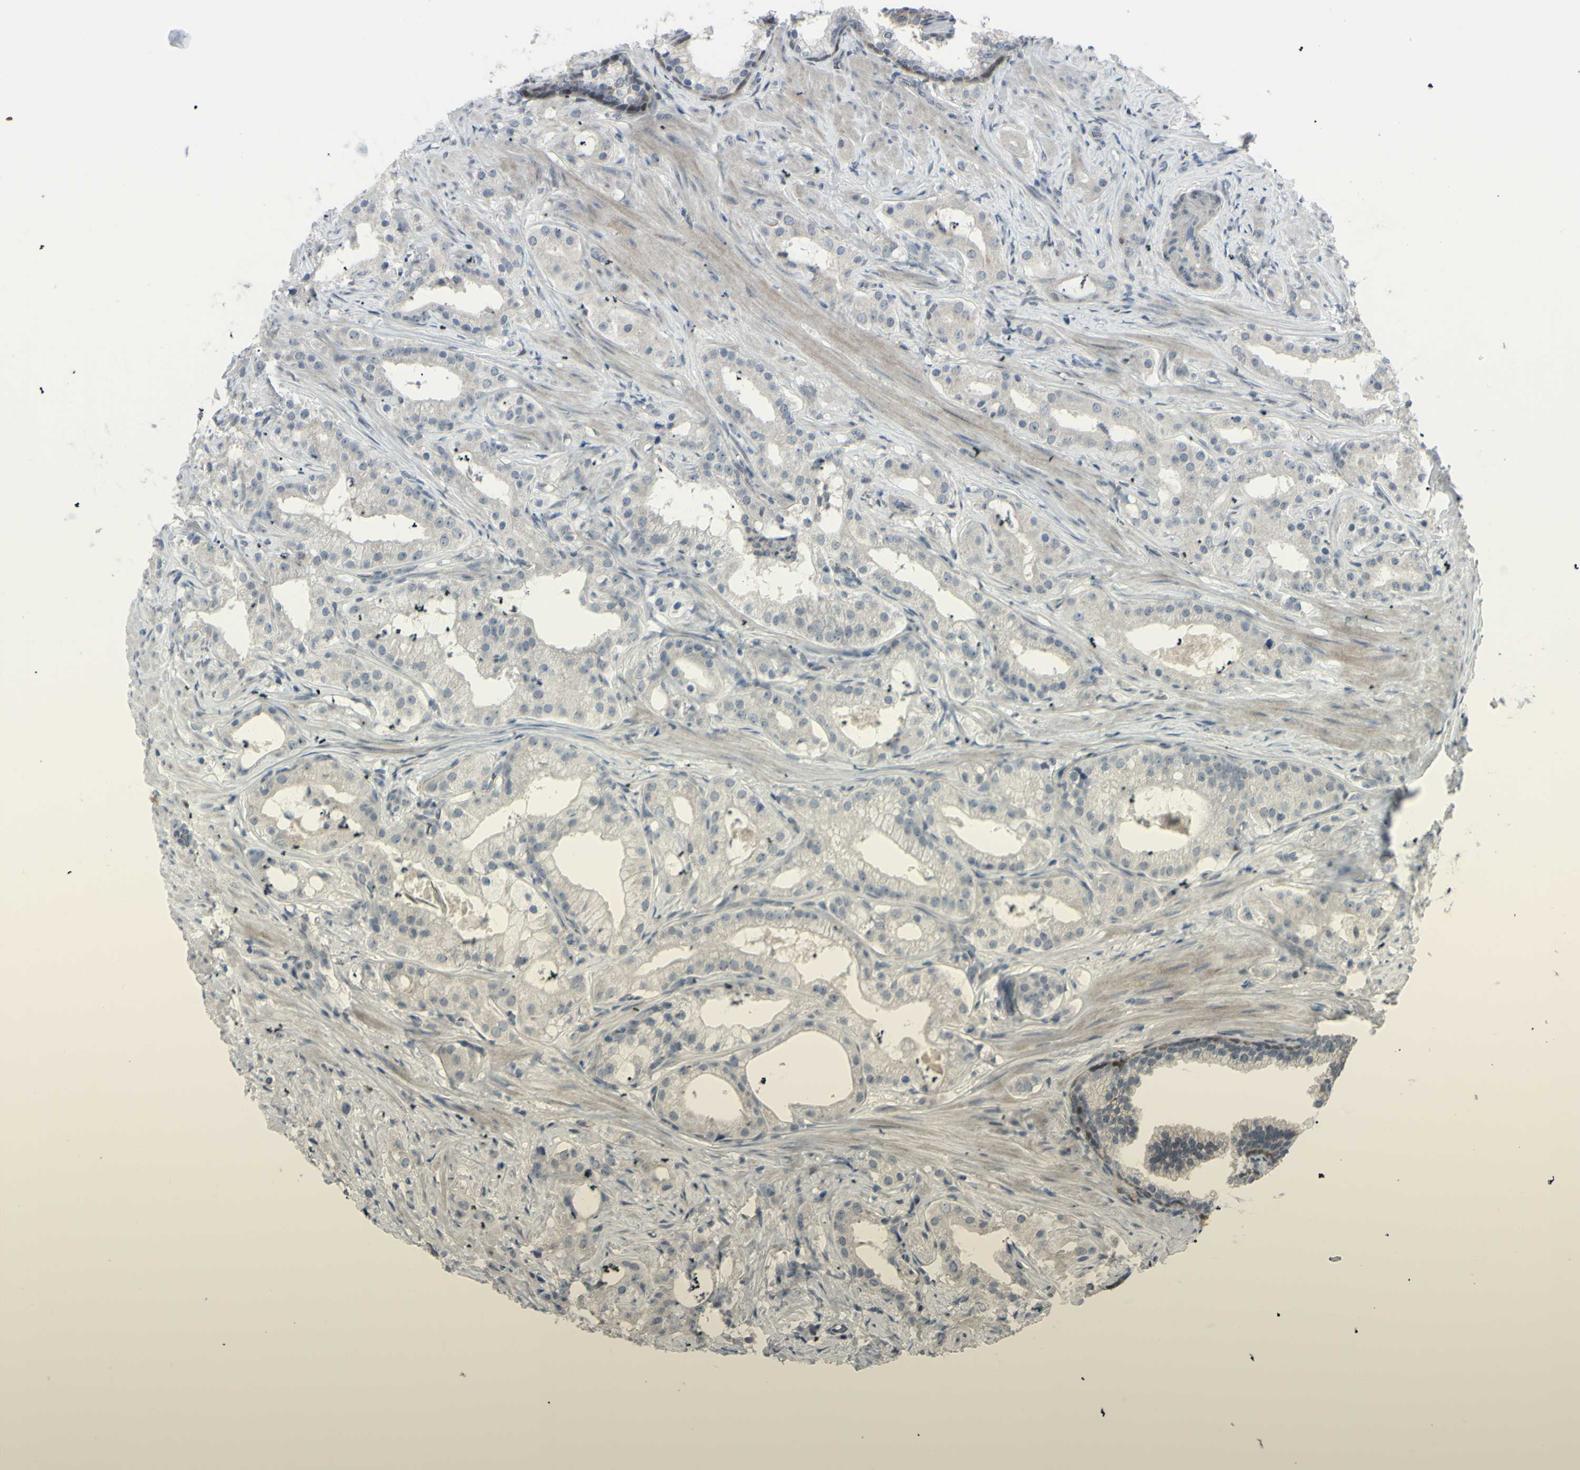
{"staining": {"intensity": "negative", "quantity": "none", "location": "none"}, "tissue": "prostate cancer", "cell_type": "Tumor cells", "image_type": "cancer", "snomed": [{"axis": "morphology", "description": "Adenocarcinoma, Low grade"}, {"axis": "topography", "description": "Prostate"}], "caption": "A photomicrograph of human prostate cancer (adenocarcinoma (low-grade)) is negative for staining in tumor cells.", "gene": "ETNK1", "patient": {"sex": "male", "age": 59}}